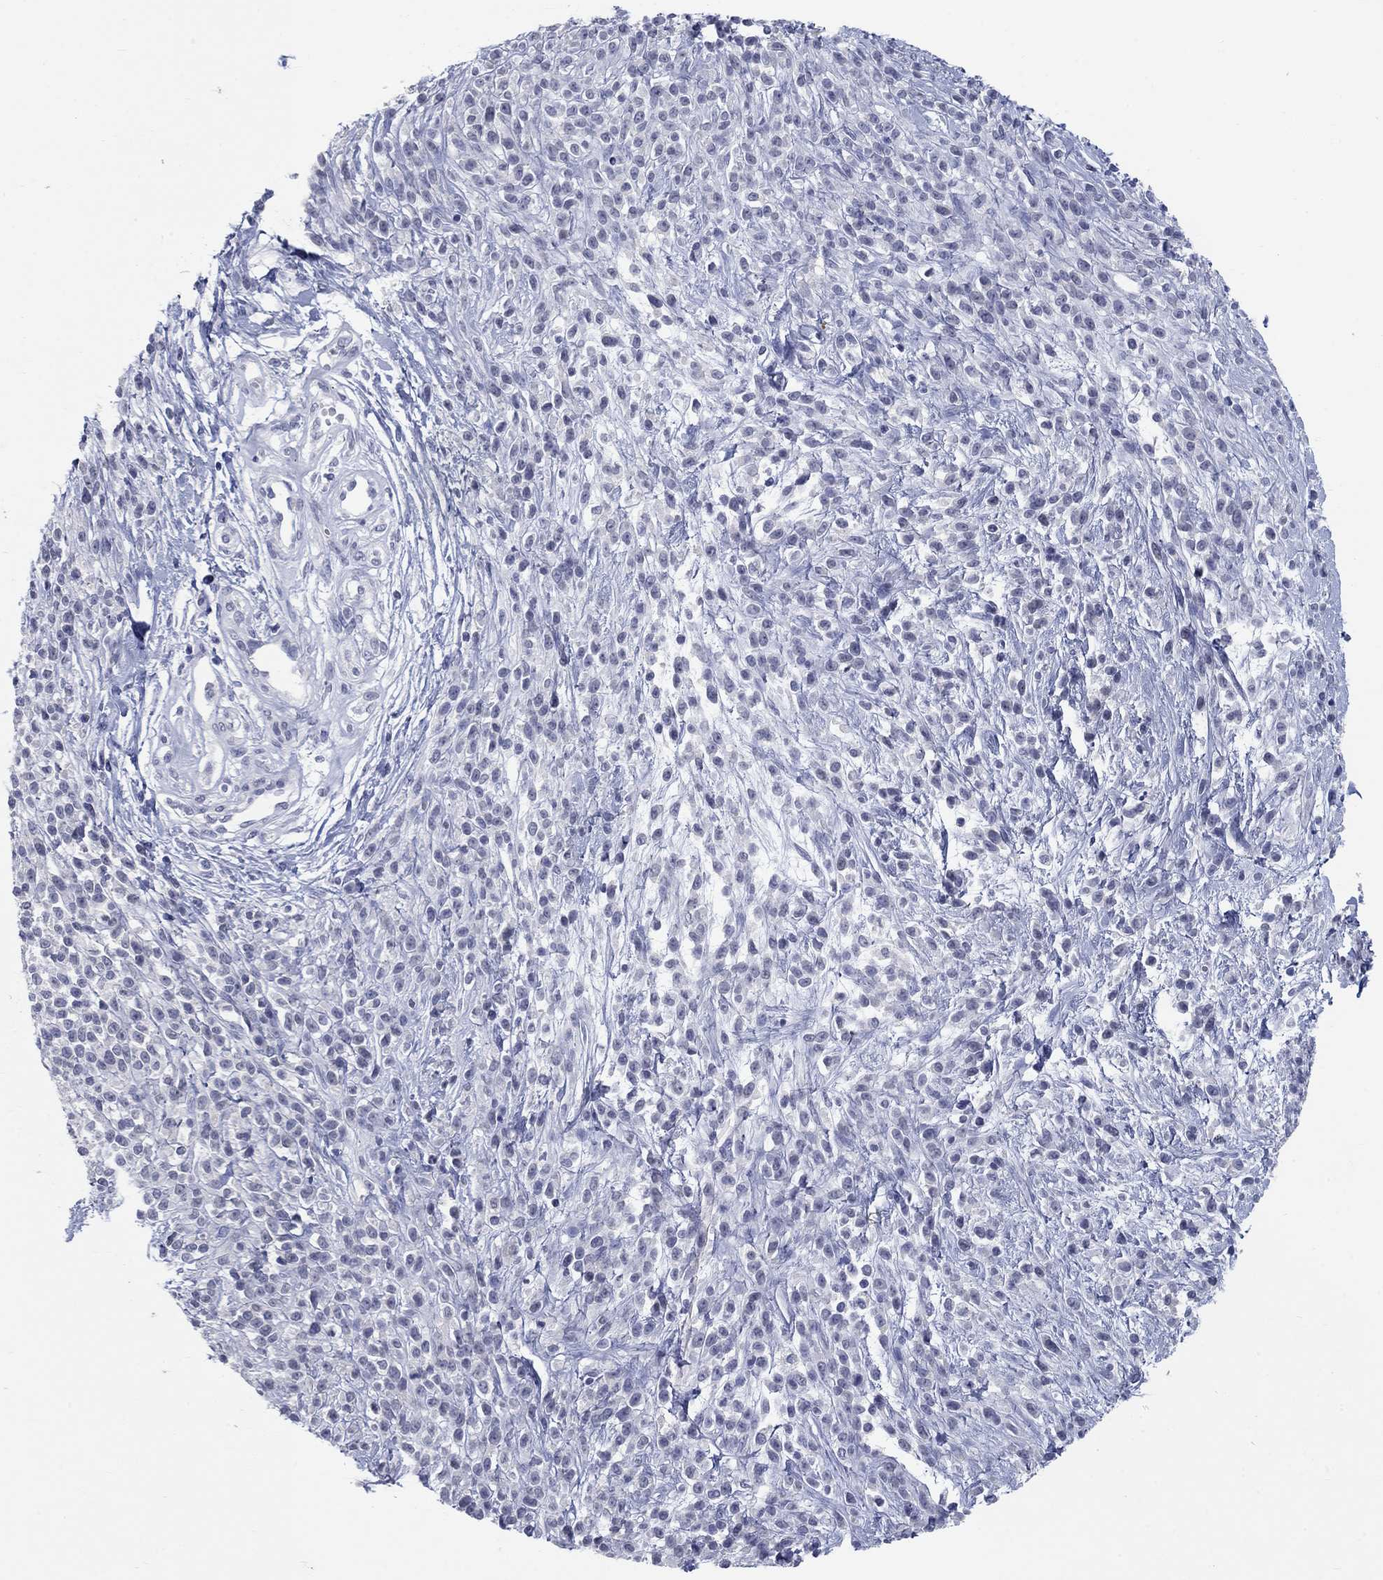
{"staining": {"intensity": "negative", "quantity": "none", "location": "none"}, "tissue": "melanoma", "cell_type": "Tumor cells", "image_type": "cancer", "snomed": [{"axis": "morphology", "description": "Malignant melanoma, NOS"}, {"axis": "topography", "description": "Skin"}, {"axis": "topography", "description": "Skin of trunk"}], "caption": "Tumor cells show no significant expression in malignant melanoma. (DAB (3,3'-diaminobenzidine) immunohistochemistry, high magnification).", "gene": "ELAVL4", "patient": {"sex": "male", "age": 74}}